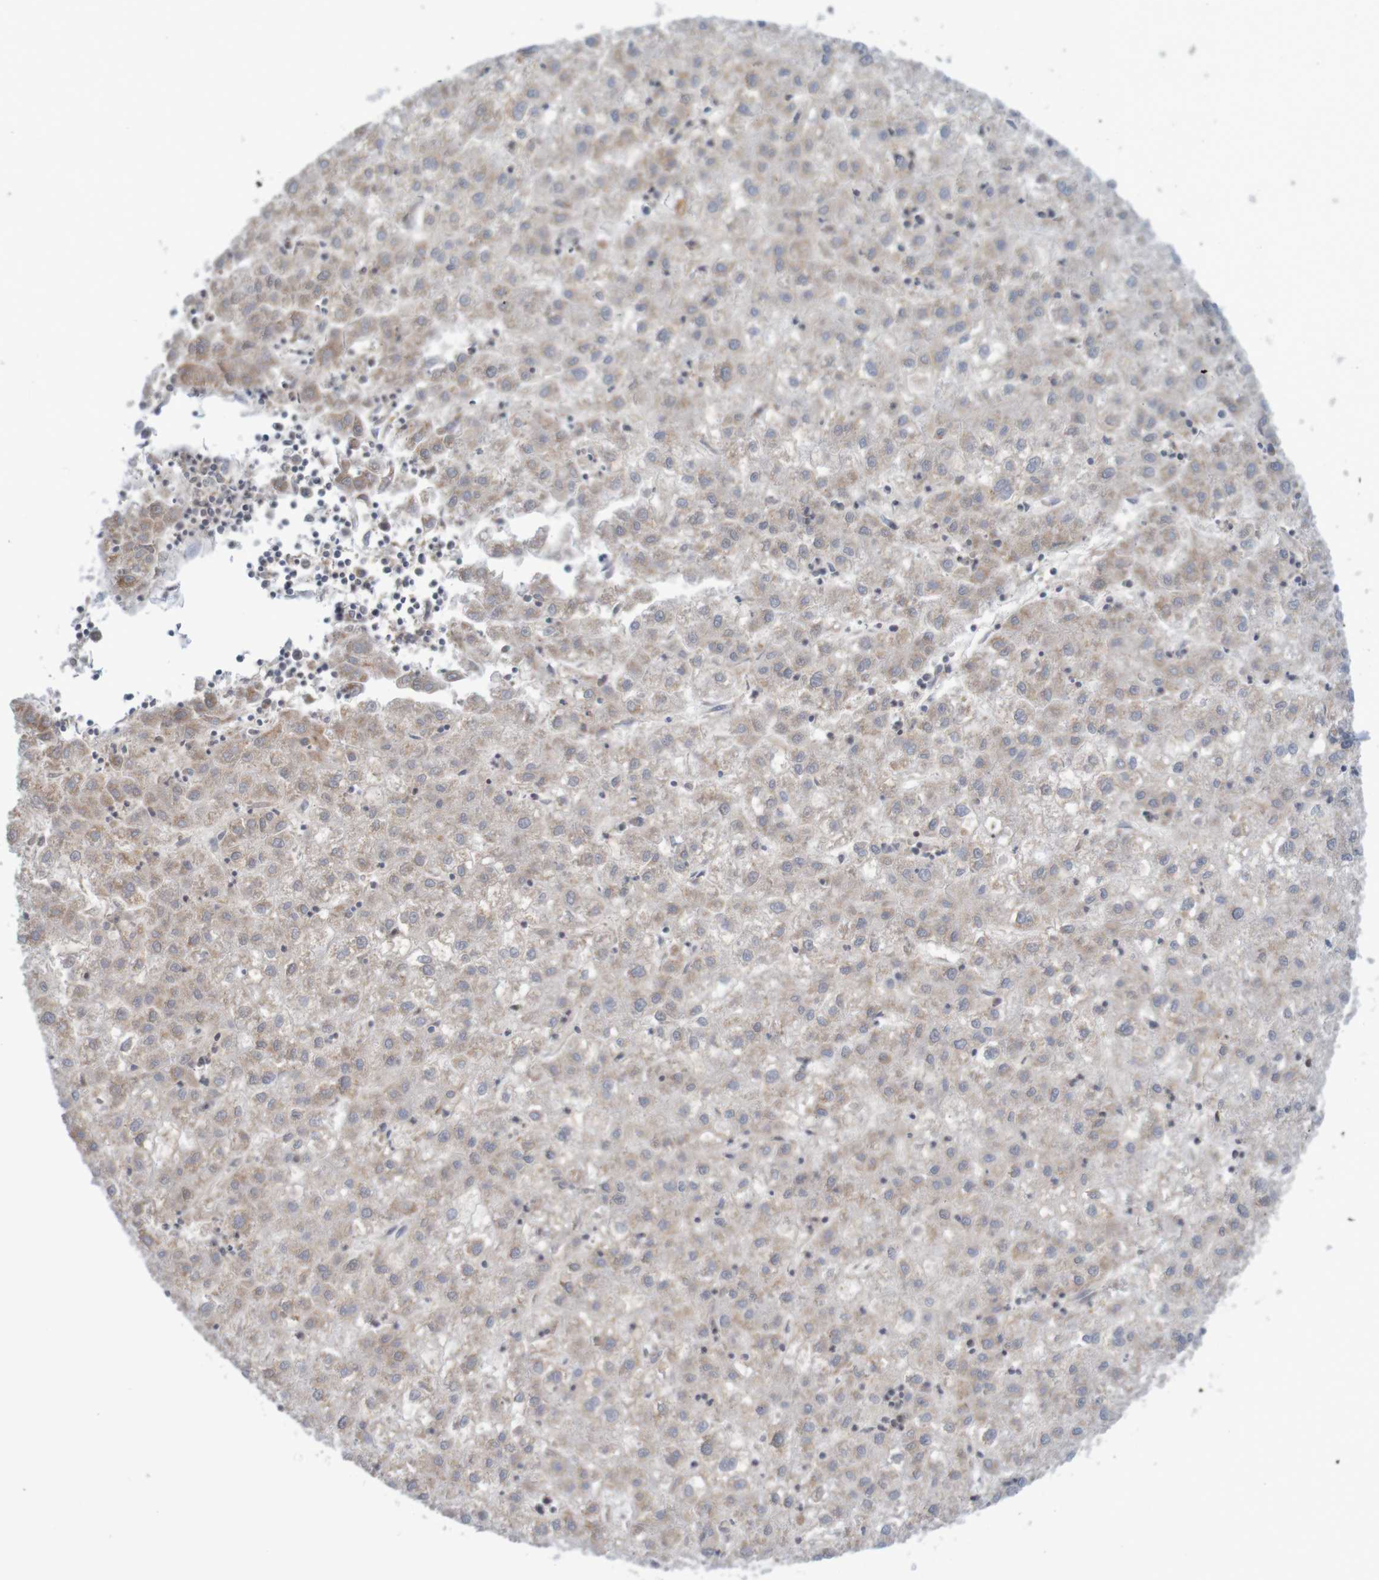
{"staining": {"intensity": "weak", "quantity": ">75%", "location": "cytoplasmic/membranous"}, "tissue": "liver cancer", "cell_type": "Tumor cells", "image_type": "cancer", "snomed": [{"axis": "morphology", "description": "Carcinoma, Hepatocellular, NOS"}, {"axis": "topography", "description": "Liver"}], "caption": "IHC of human liver hepatocellular carcinoma reveals low levels of weak cytoplasmic/membranous positivity in about >75% of tumor cells.", "gene": "ANKK1", "patient": {"sex": "male", "age": 72}}